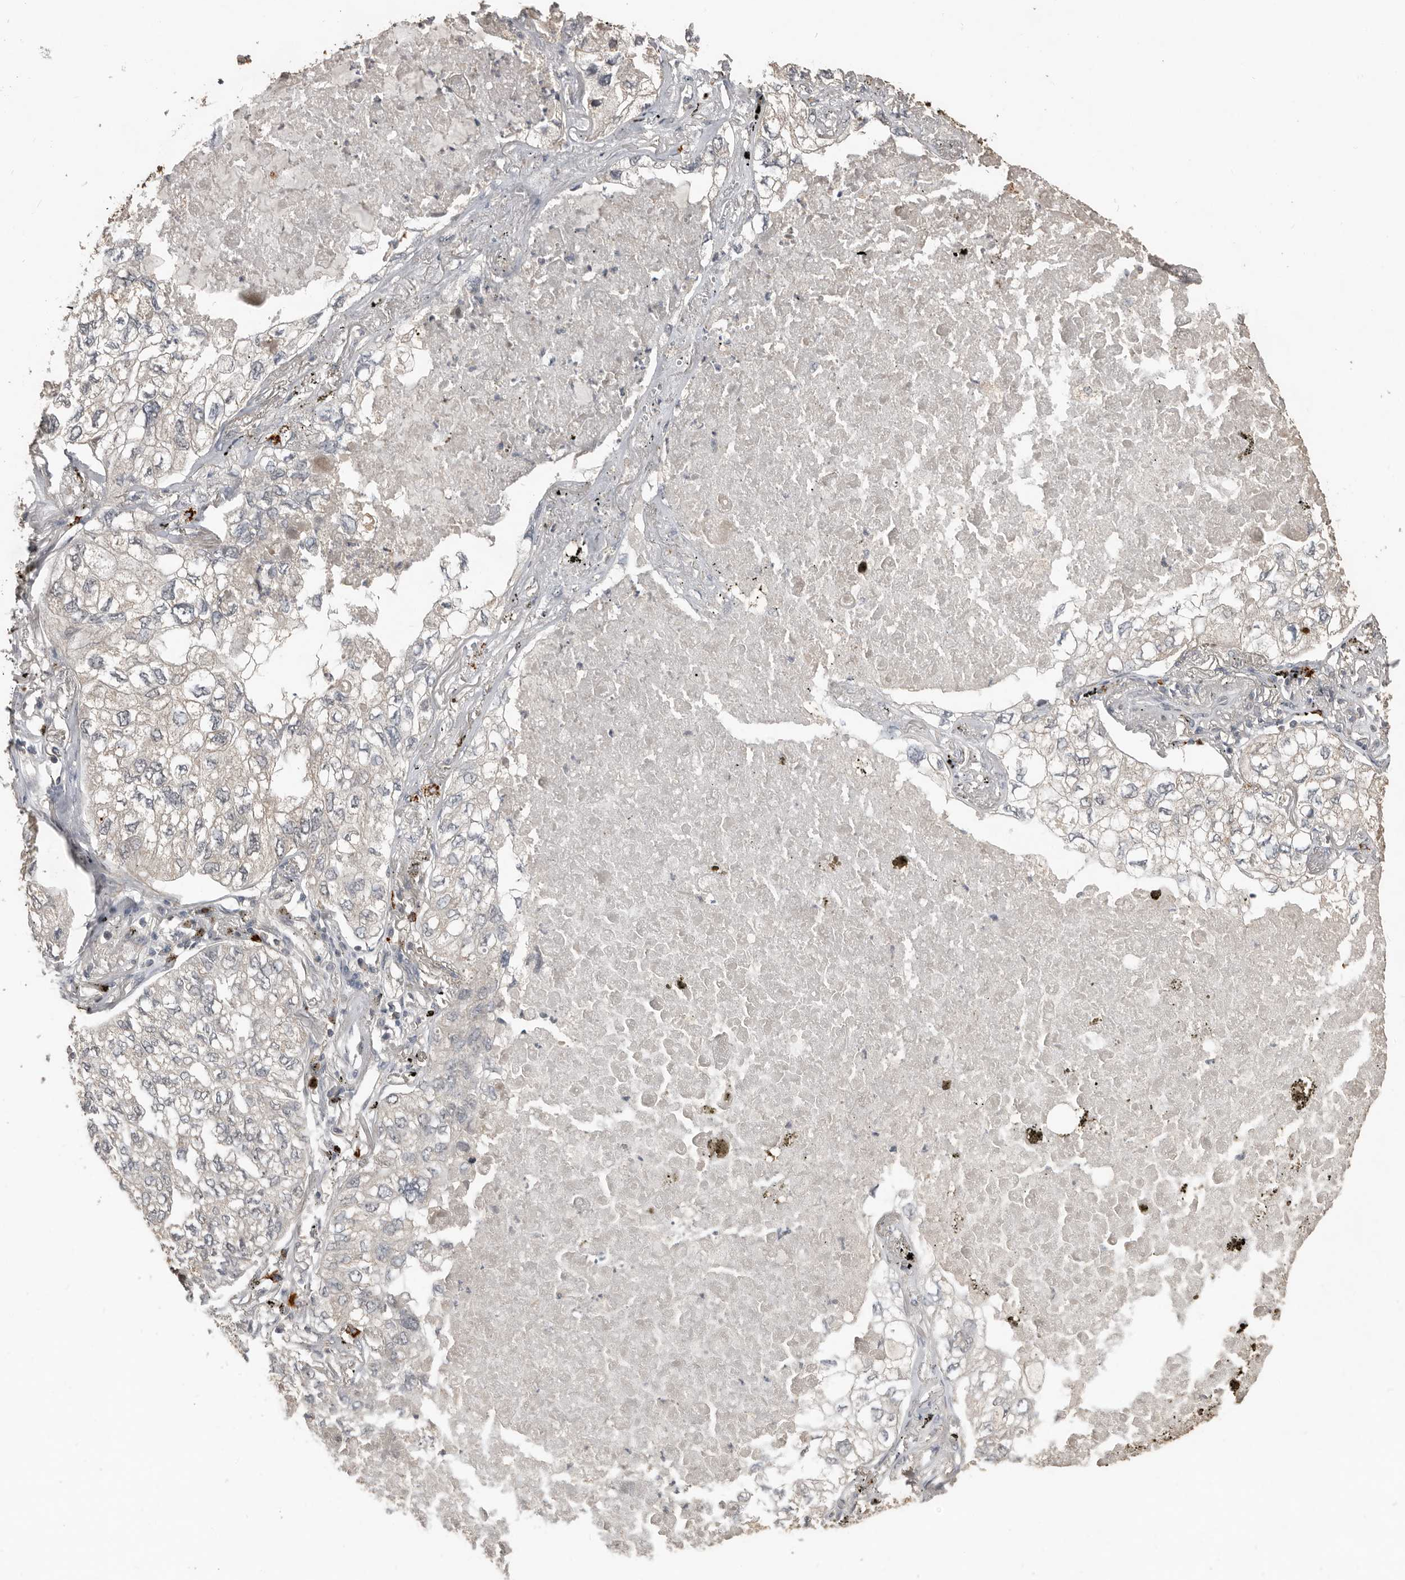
{"staining": {"intensity": "negative", "quantity": "none", "location": "none"}, "tissue": "lung cancer", "cell_type": "Tumor cells", "image_type": "cancer", "snomed": [{"axis": "morphology", "description": "Adenocarcinoma, NOS"}, {"axis": "topography", "description": "Lung"}], "caption": "Lung cancer stained for a protein using IHC reveals no staining tumor cells.", "gene": "BAMBI", "patient": {"sex": "male", "age": 65}}